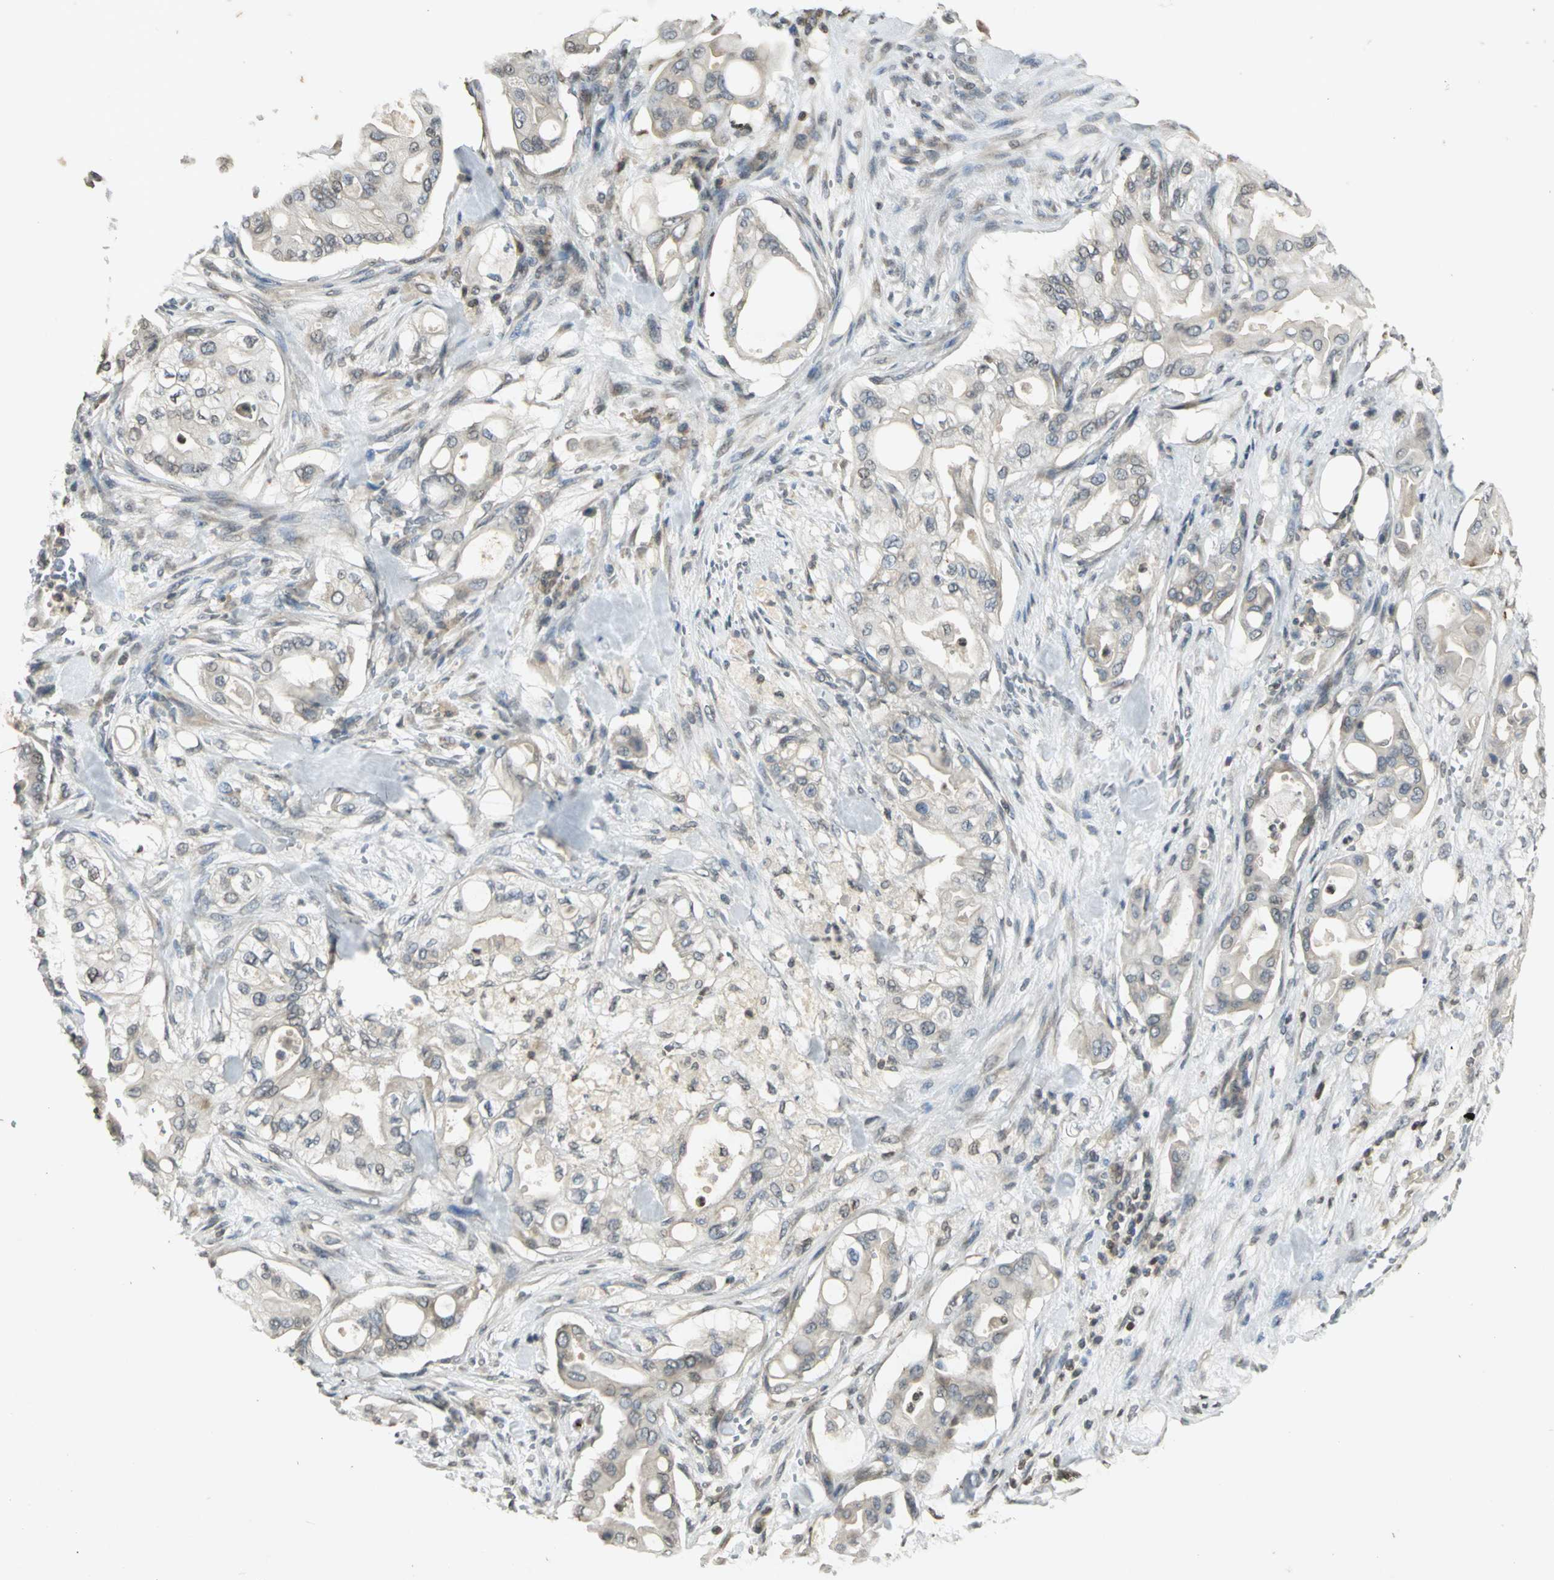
{"staining": {"intensity": "weak", "quantity": "<25%", "location": "cytoplasmic/membranous"}, "tissue": "liver cancer", "cell_type": "Tumor cells", "image_type": "cancer", "snomed": [{"axis": "morphology", "description": "Cholangiocarcinoma"}, {"axis": "topography", "description": "Liver"}], "caption": "Liver cancer was stained to show a protein in brown. There is no significant expression in tumor cells. (Stains: DAB (3,3'-diaminobenzidine) immunohistochemistry (IHC) with hematoxylin counter stain, Microscopy: brightfield microscopy at high magnification).", "gene": "IL16", "patient": {"sex": "female", "age": 68}}